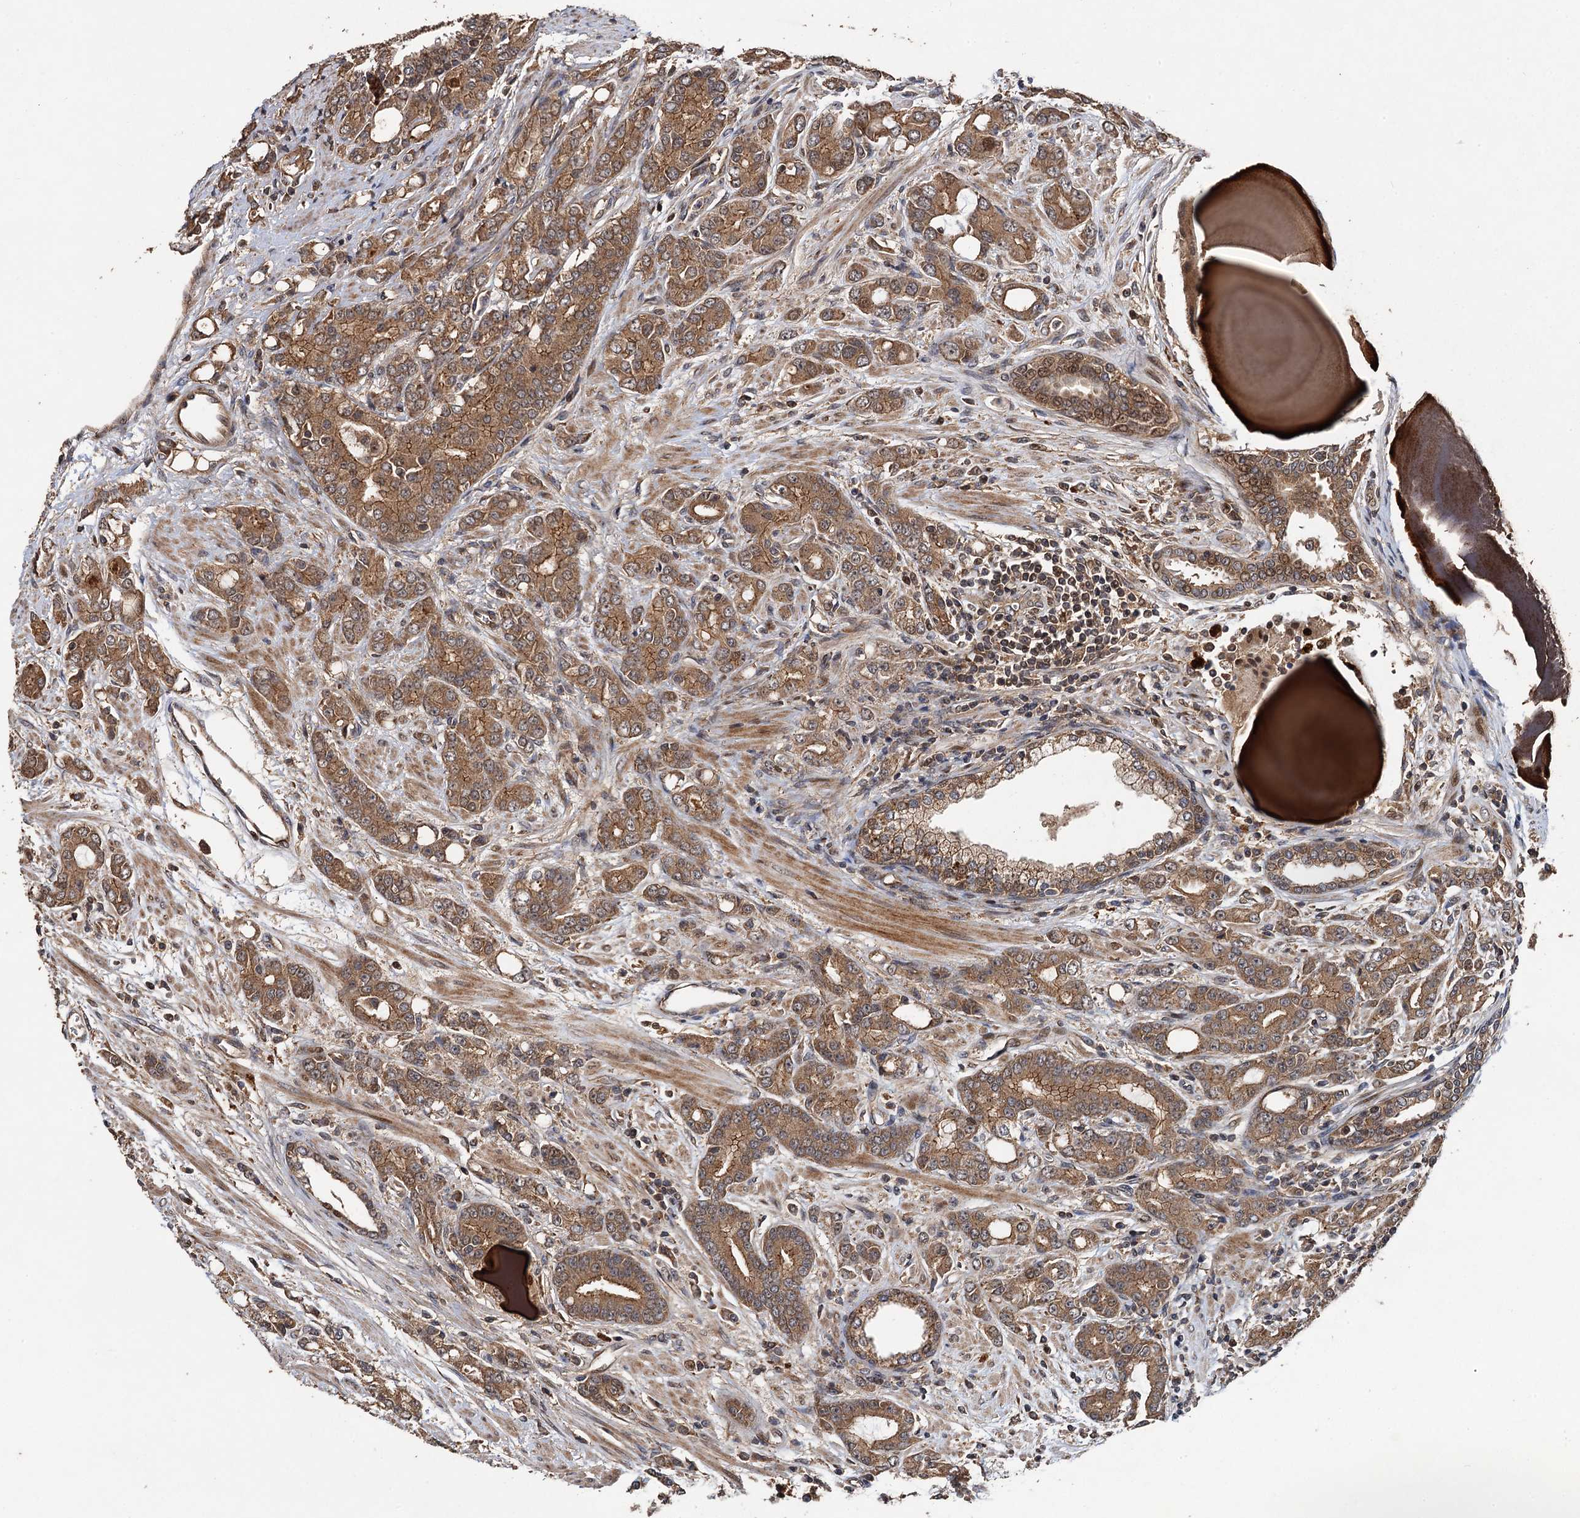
{"staining": {"intensity": "moderate", "quantity": ">75%", "location": "cytoplasmic/membranous"}, "tissue": "prostate cancer", "cell_type": "Tumor cells", "image_type": "cancer", "snomed": [{"axis": "morphology", "description": "Adenocarcinoma, High grade"}, {"axis": "topography", "description": "Prostate"}], "caption": "This photomicrograph reveals immunohistochemistry (IHC) staining of human prostate cancer (adenocarcinoma (high-grade)), with medium moderate cytoplasmic/membranous positivity in approximately >75% of tumor cells.", "gene": "TMEM39B", "patient": {"sex": "male", "age": 62}}